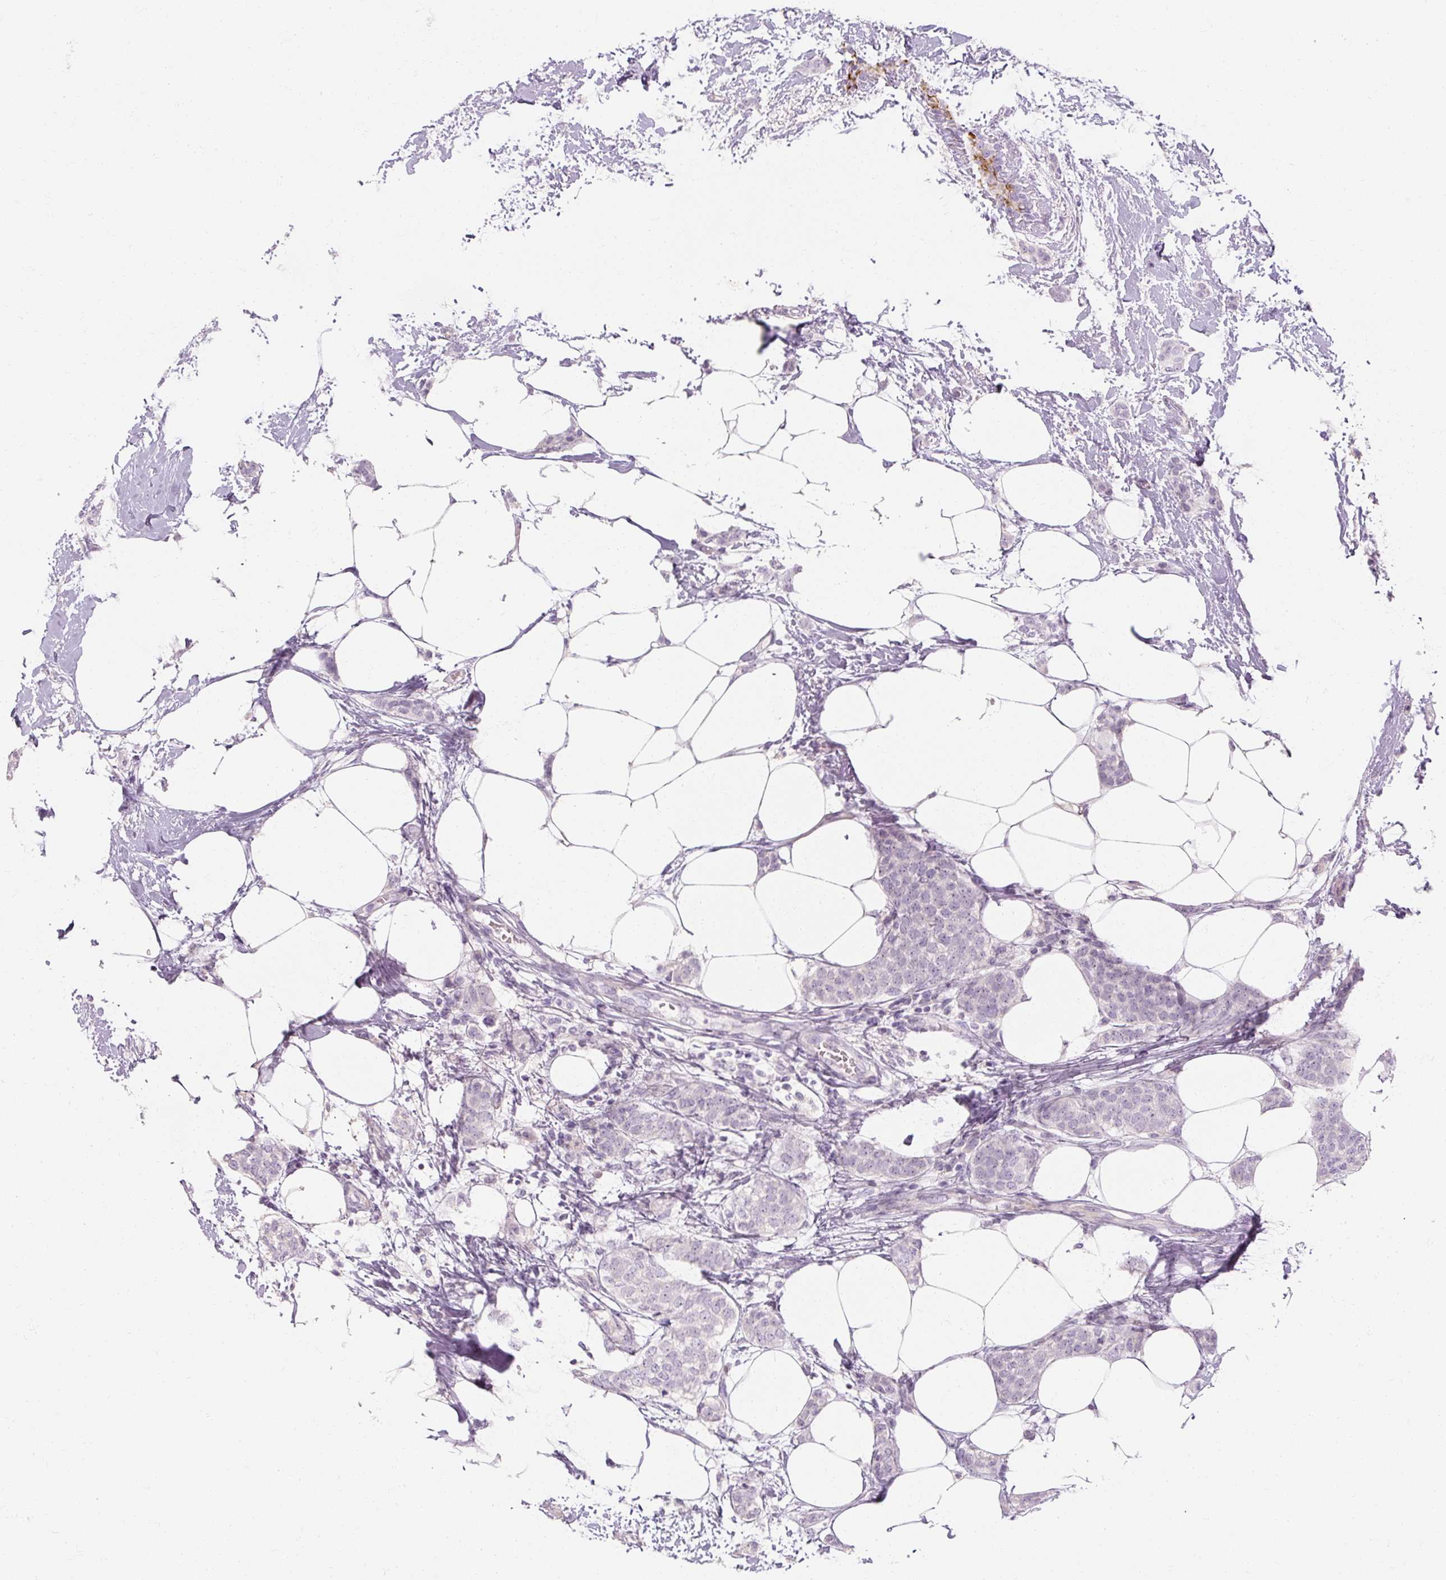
{"staining": {"intensity": "negative", "quantity": "none", "location": "none"}, "tissue": "breast cancer", "cell_type": "Tumor cells", "image_type": "cancer", "snomed": [{"axis": "morphology", "description": "Duct carcinoma"}, {"axis": "topography", "description": "Breast"}], "caption": "A micrograph of human breast invasive ductal carcinoma is negative for staining in tumor cells.", "gene": "NFE2L3", "patient": {"sex": "female", "age": 72}}